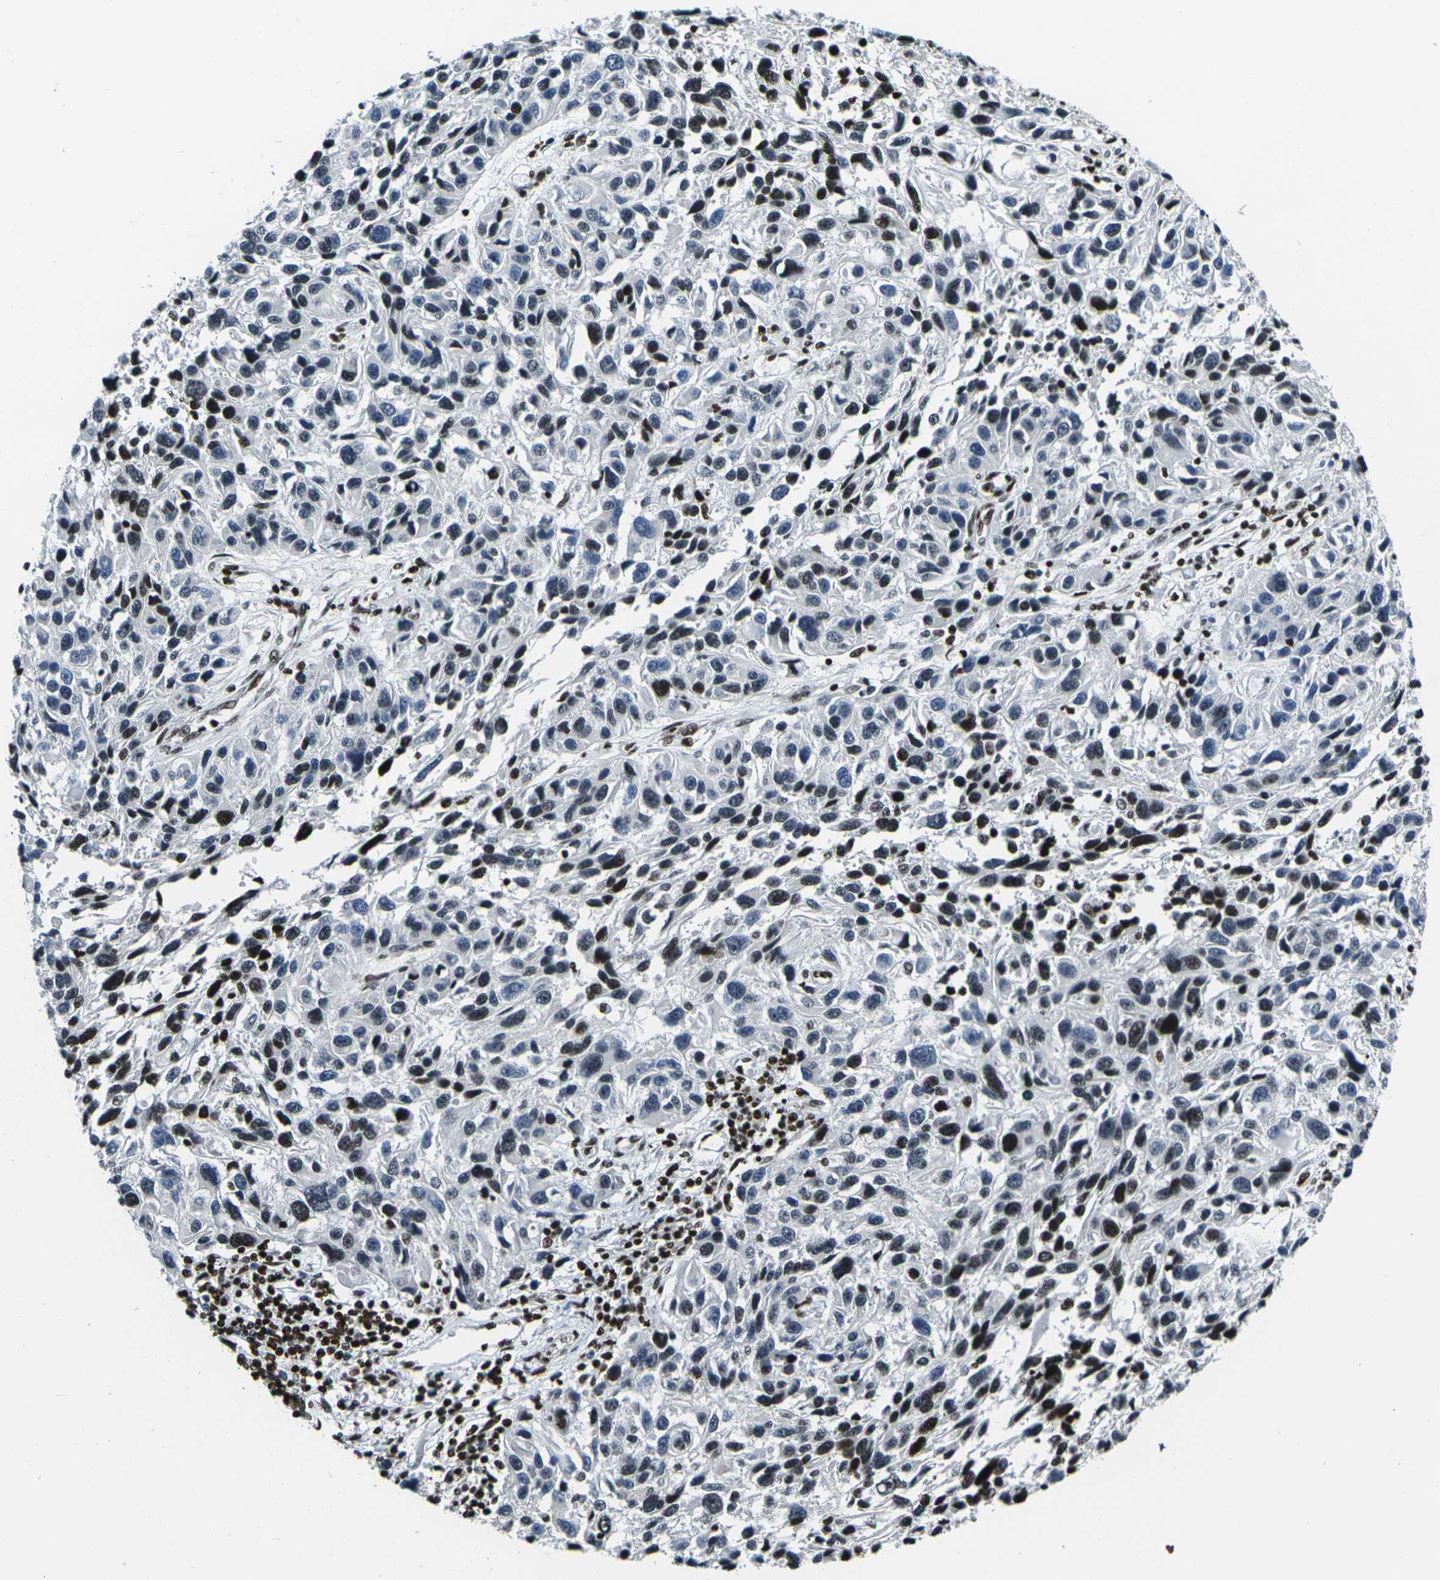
{"staining": {"intensity": "moderate", "quantity": "25%-75%", "location": "nuclear"}, "tissue": "melanoma", "cell_type": "Tumor cells", "image_type": "cancer", "snomed": [{"axis": "morphology", "description": "Malignant melanoma, NOS"}, {"axis": "topography", "description": "Skin"}], "caption": "IHC of melanoma displays medium levels of moderate nuclear expression in about 25%-75% of tumor cells.", "gene": "H1-10", "patient": {"sex": "male", "age": 53}}